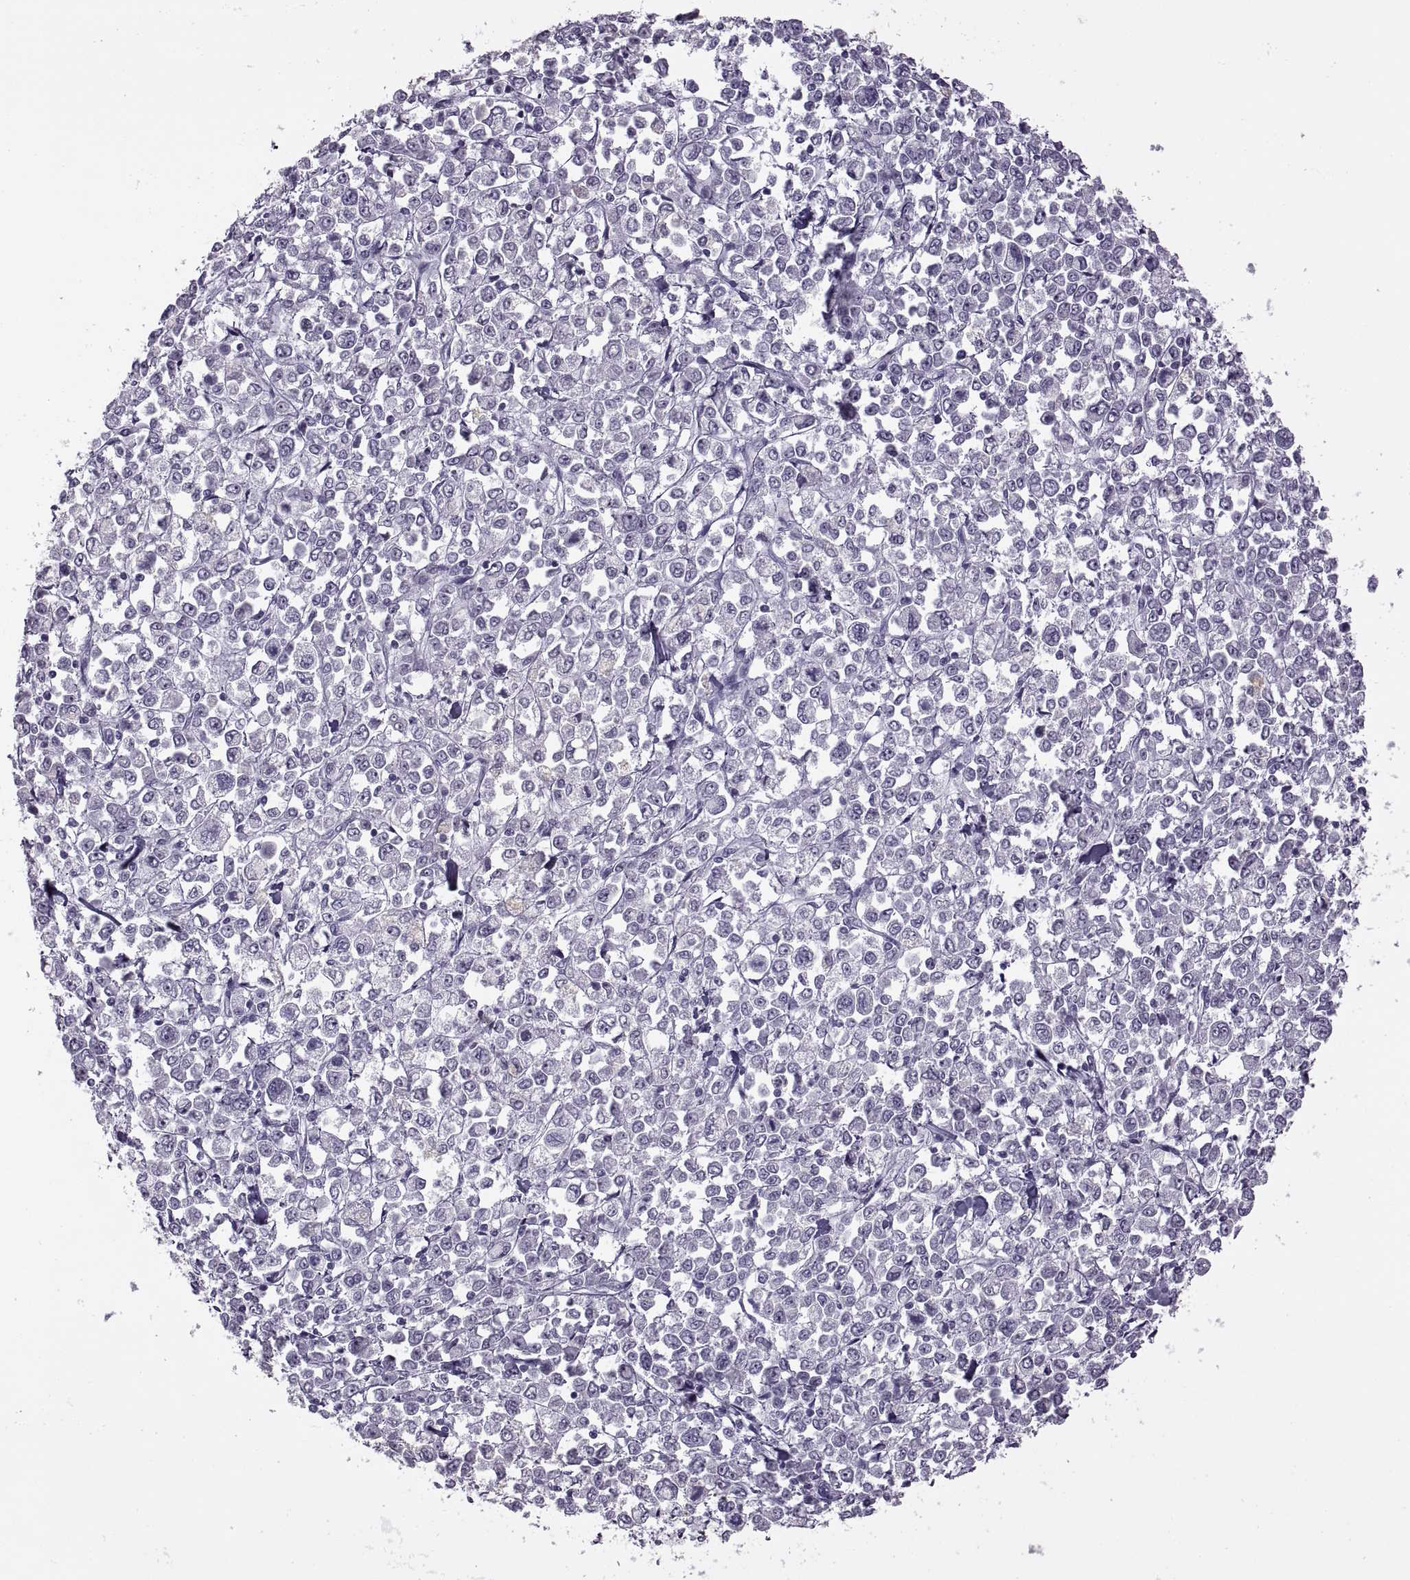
{"staining": {"intensity": "negative", "quantity": "none", "location": "none"}, "tissue": "stomach cancer", "cell_type": "Tumor cells", "image_type": "cancer", "snomed": [{"axis": "morphology", "description": "Adenocarcinoma, NOS"}, {"axis": "topography", "description": "Stomach, upper"}], "caption": "Immunohistochemistry histopathology image of neoplastic tissue: human stomach cancer (adenocarcinoma) stained with DAB (3,3'-diaminobenzidine) reveals no significant protein staining in tumor cells. (Immunohistochemistry (ihc), brightfield microscopy, high magnification).", "gene": "FAM24A", "patient": {"sex": "male", "age": 70}}